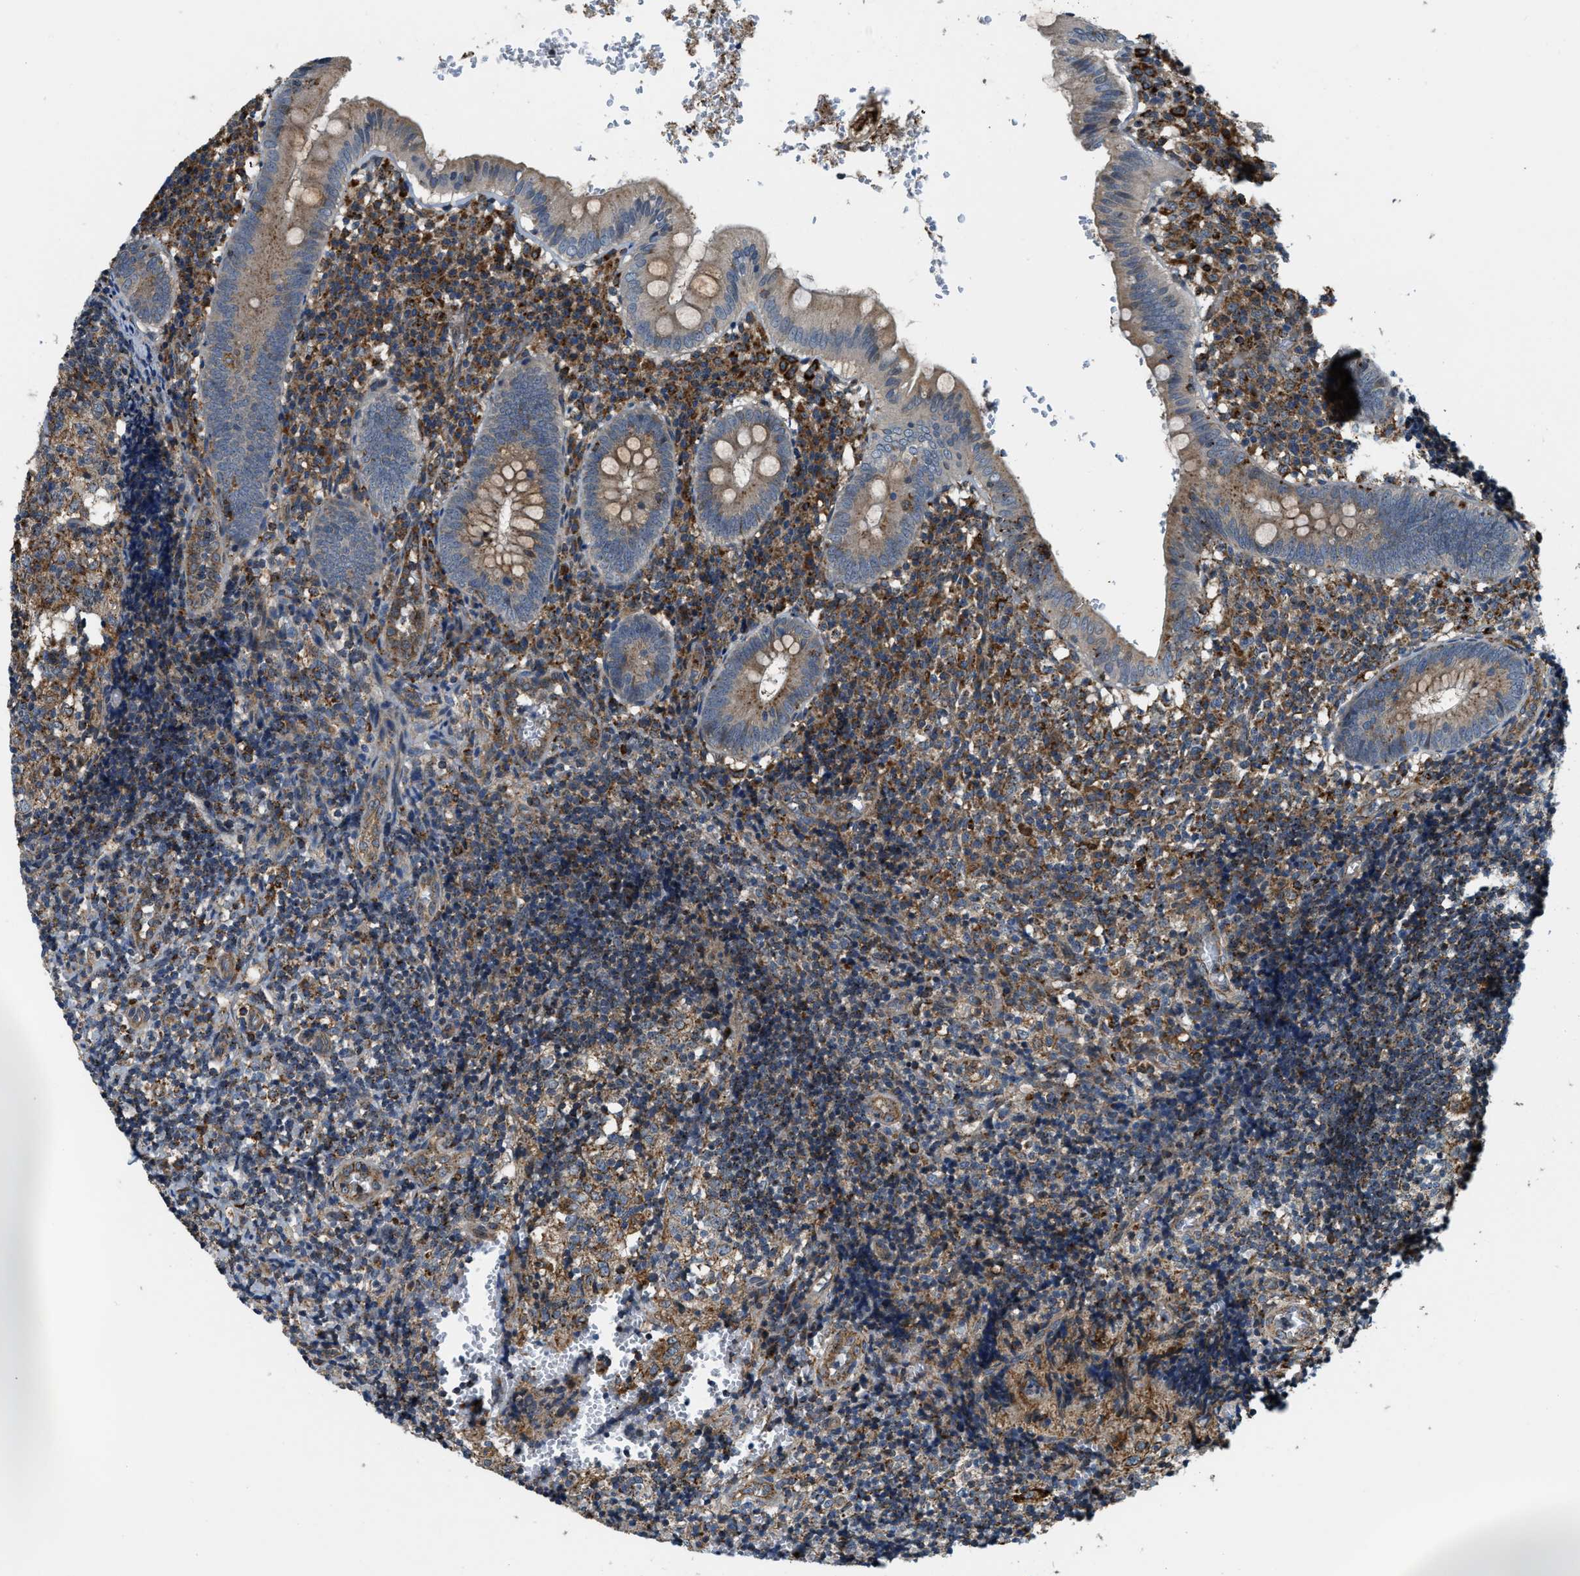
{"staining": {"intensity": "moderate", "quantity": ">75%", "location": "cytoplasmic/membranous"}, "tissue": "appendix", "cell_type": "Glandular cells", "image_type": "normal", "snomed": [{"axis": "morphology", "description": "Normal tissue, NOS"}, {"axis": "topography", "description": "Appendix"}], "caption": "This is a micrograph of immunohistochemistry (IHC) staining of normal appendix, which shows moderate expression in the cytoplasmic/membranous of glandular cells.", "gene": "STARD3NL", "patient": {"sex": "male", "age": 8}}